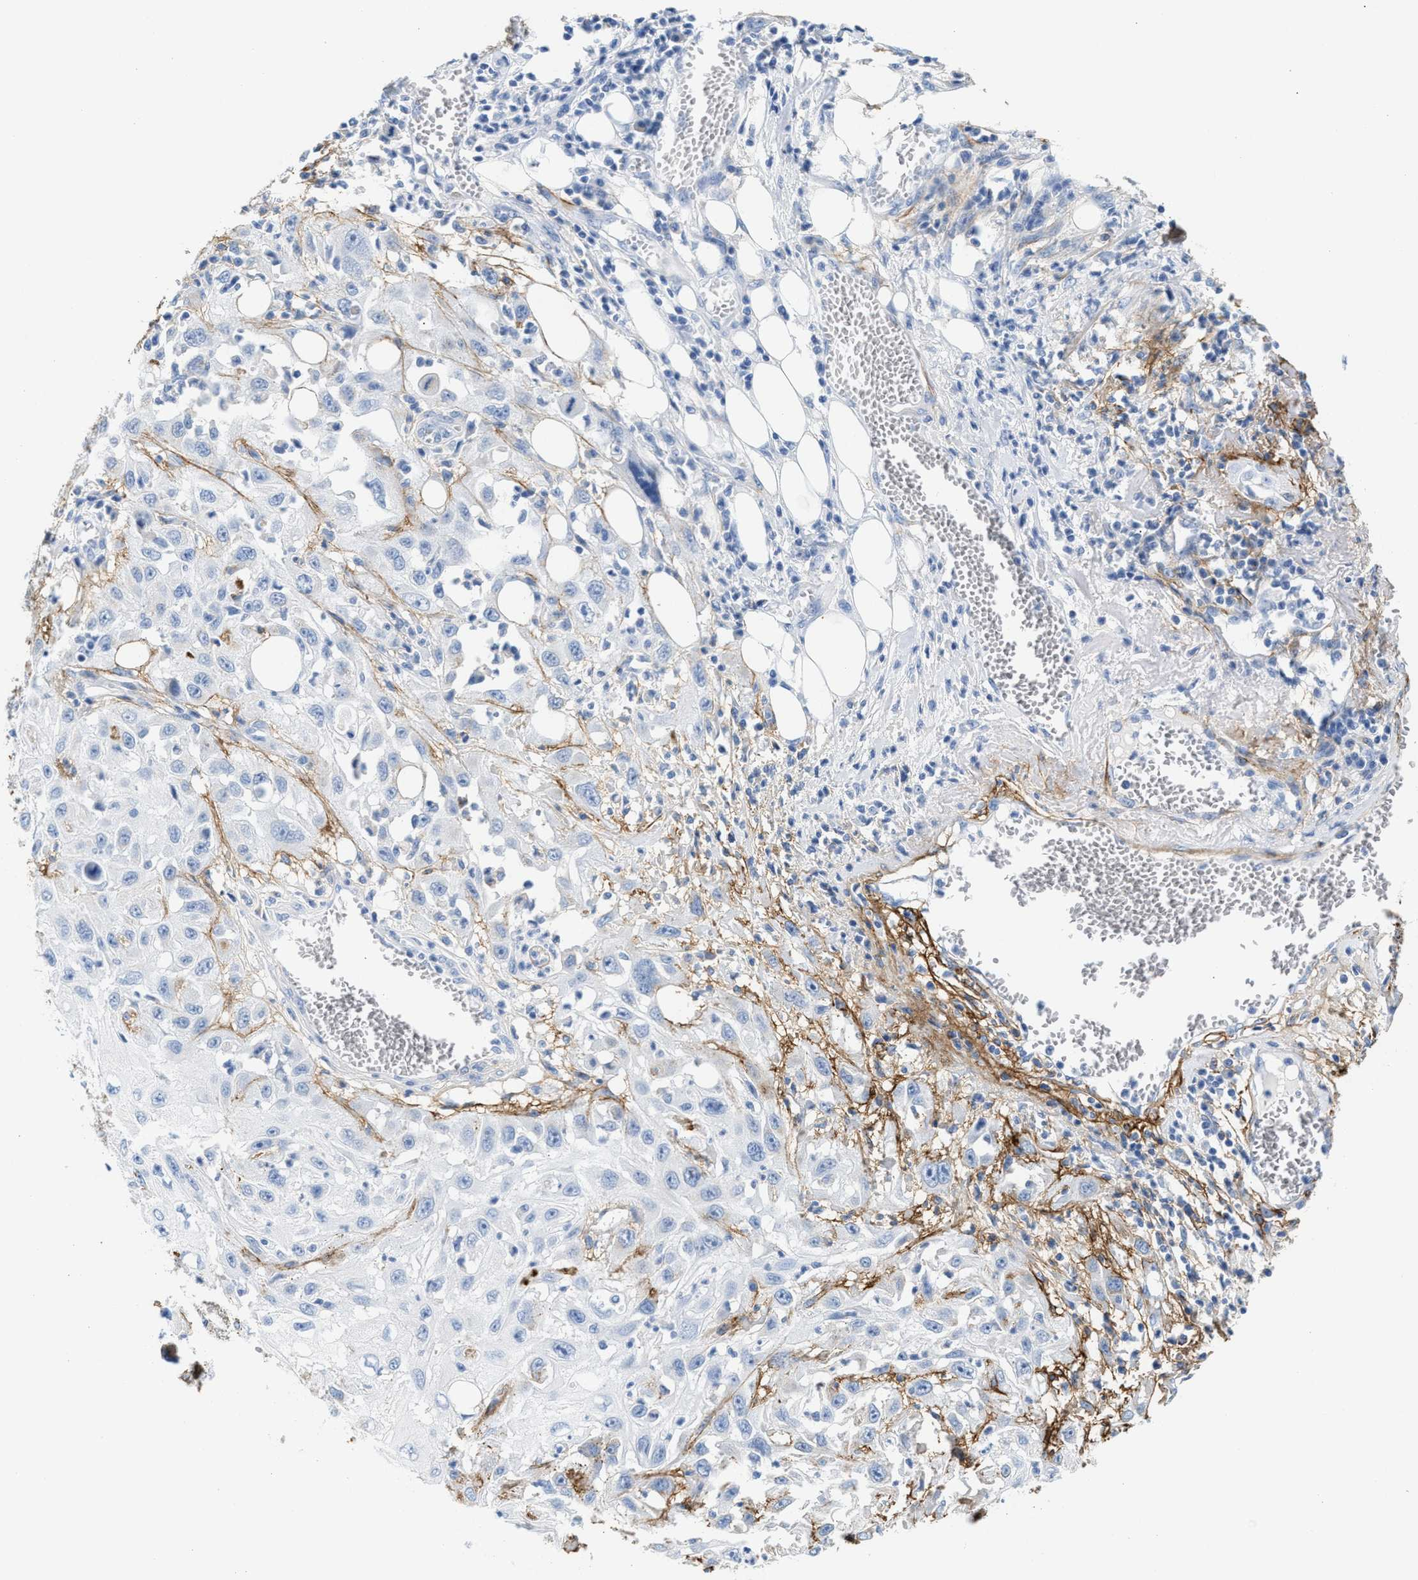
{"staining": {"intensity": "negative", "quantity": "none", "location": "none"}, "tissue": "skin cancer", "cell_type": "Tumor cells", "image_type": "cancer", "snomed": [{"axis": "morphology", "description": "Squamous cell carcinoma, NOS"}, {"axis": "topography", "description": "Skin"}], "caption": "An image of skin cancer (squamous cell carcinoma) stained for a protein reveals no brown staining in tumor cells.", "gene": "TNR", "patient": {"sex": "male", "age": 75}}